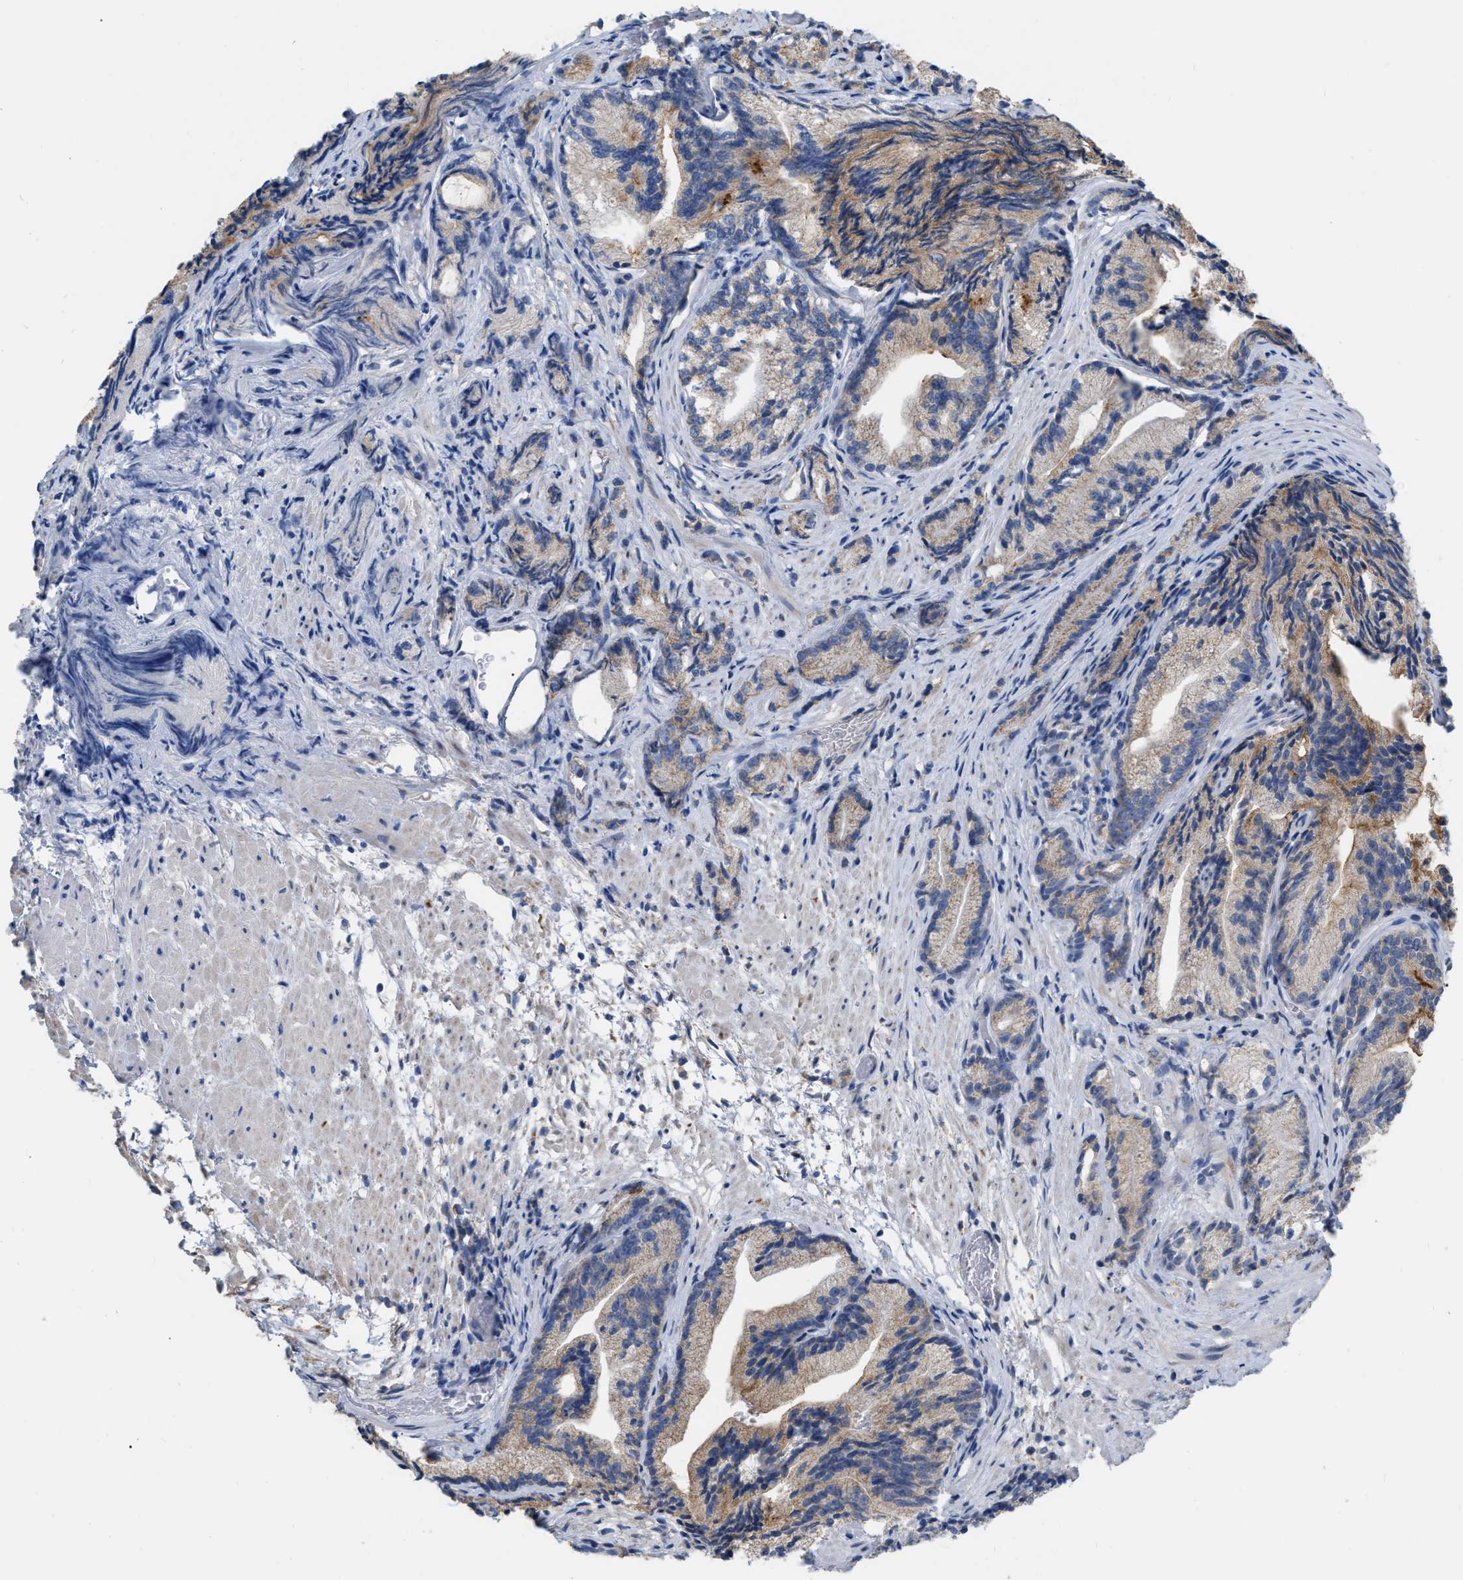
{"staining": {"intensity": "moderate", "quantity": "<25%", "location": "cytoplasmic/membranous"}, "tissue": "prostate cancer", "cell_type": "Tumor cells", "image_type": "cancer", "snomed": [{"axis": "morphology", "description": "Adenocarcinoma, Low grade"}, {"axis": "topography", "description": "Prostate"}], "caption": "Approximately <25% of tumor cells in human prostate cancer reveal moderate cytoplasmic/membranous protein staining as visualized by brown immunohistochemical staining.", "gene": "DDX56", "patient": {"sex": "male", "age": 89}}